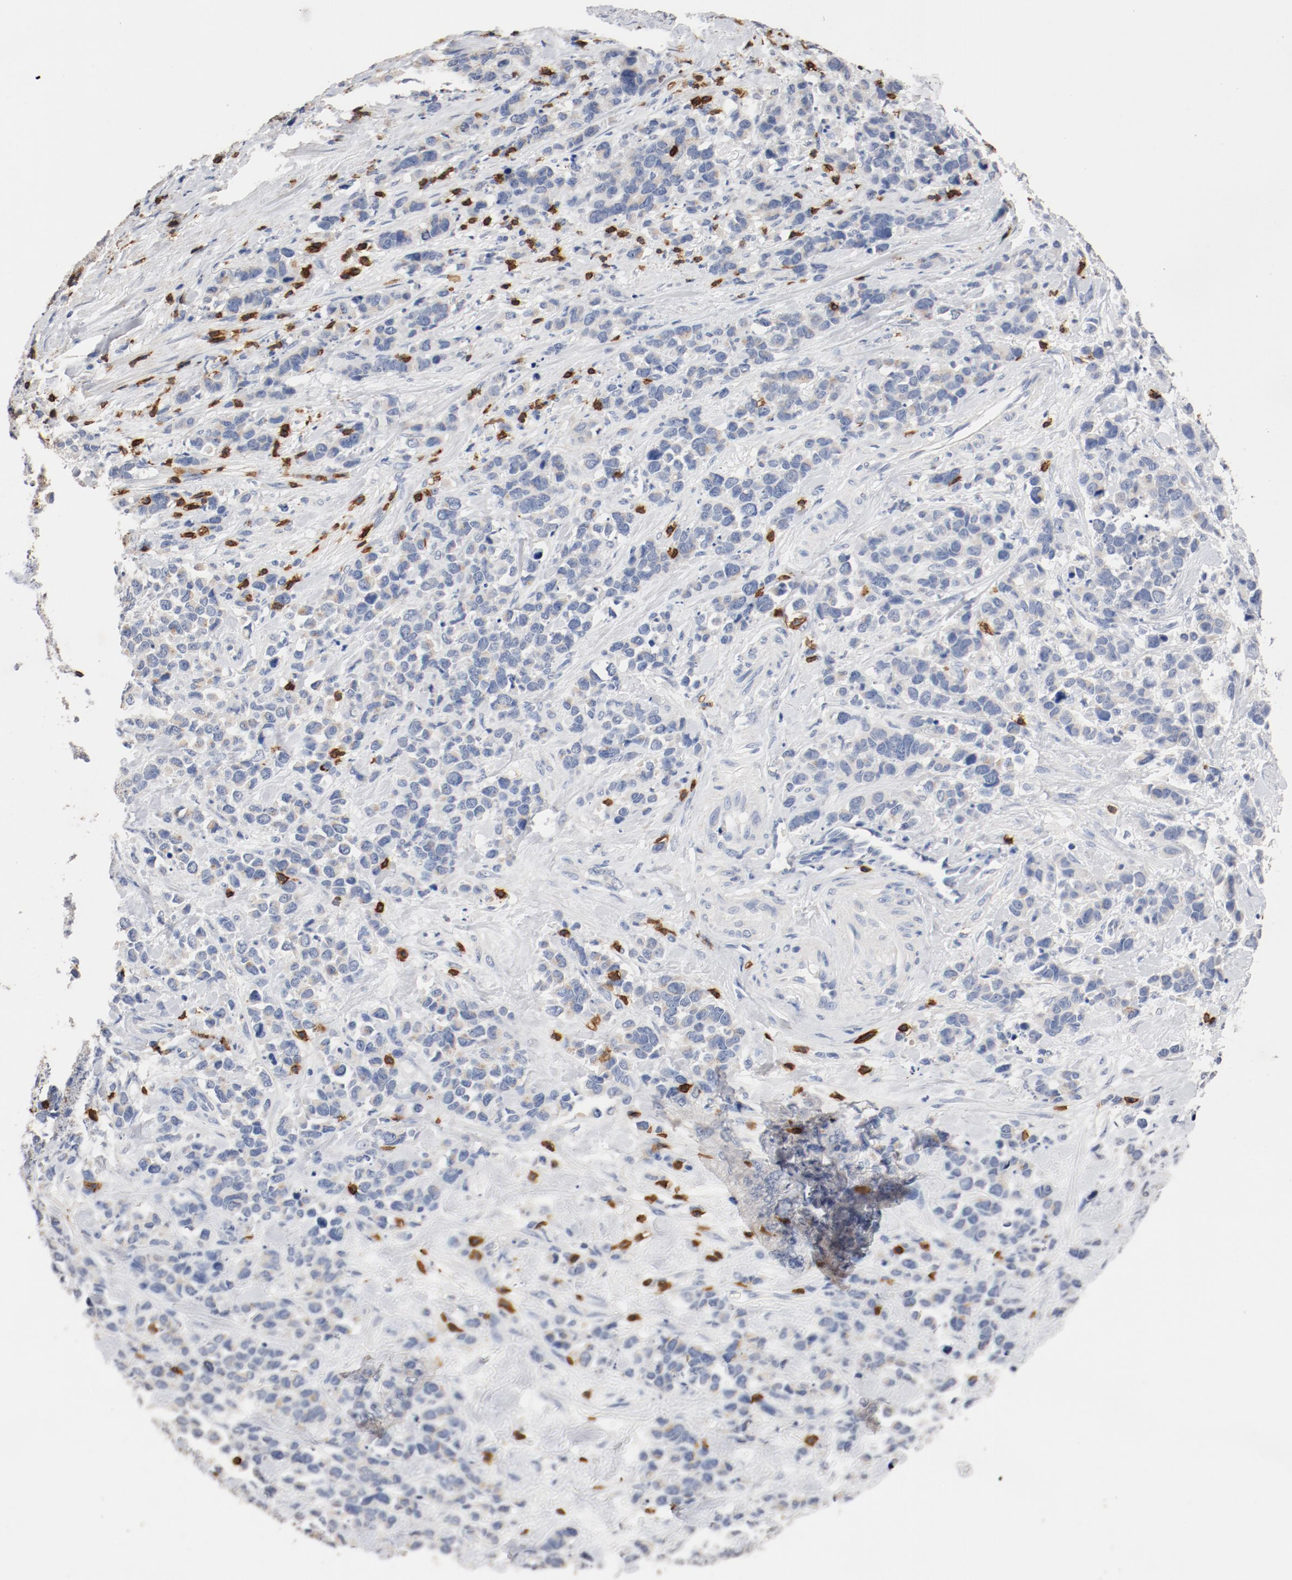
{"staining": {"intensity": "negative", "quantity": "none", "location": "none"}, "tissue": "stomach cancer", "cell_type": "Tumor cells", "image_type": "cancer", "snomed": [{"axis": "morphology", "description": "Adenocarcinoma, NOS"}, {"axis": "topography", "description": "Stomach, upper"}], "caption": "Immunohistochemistry image of neoplastic tissue: human stomach cancer (adenocarcinoma) stained with DAB (3,3'-diaminobenzidine) exhibits no significant protein expression in tumor cells. Nuclei are stained in blue.", "gene": "CD247", "patient": {"sex": "male", "age": 71}}